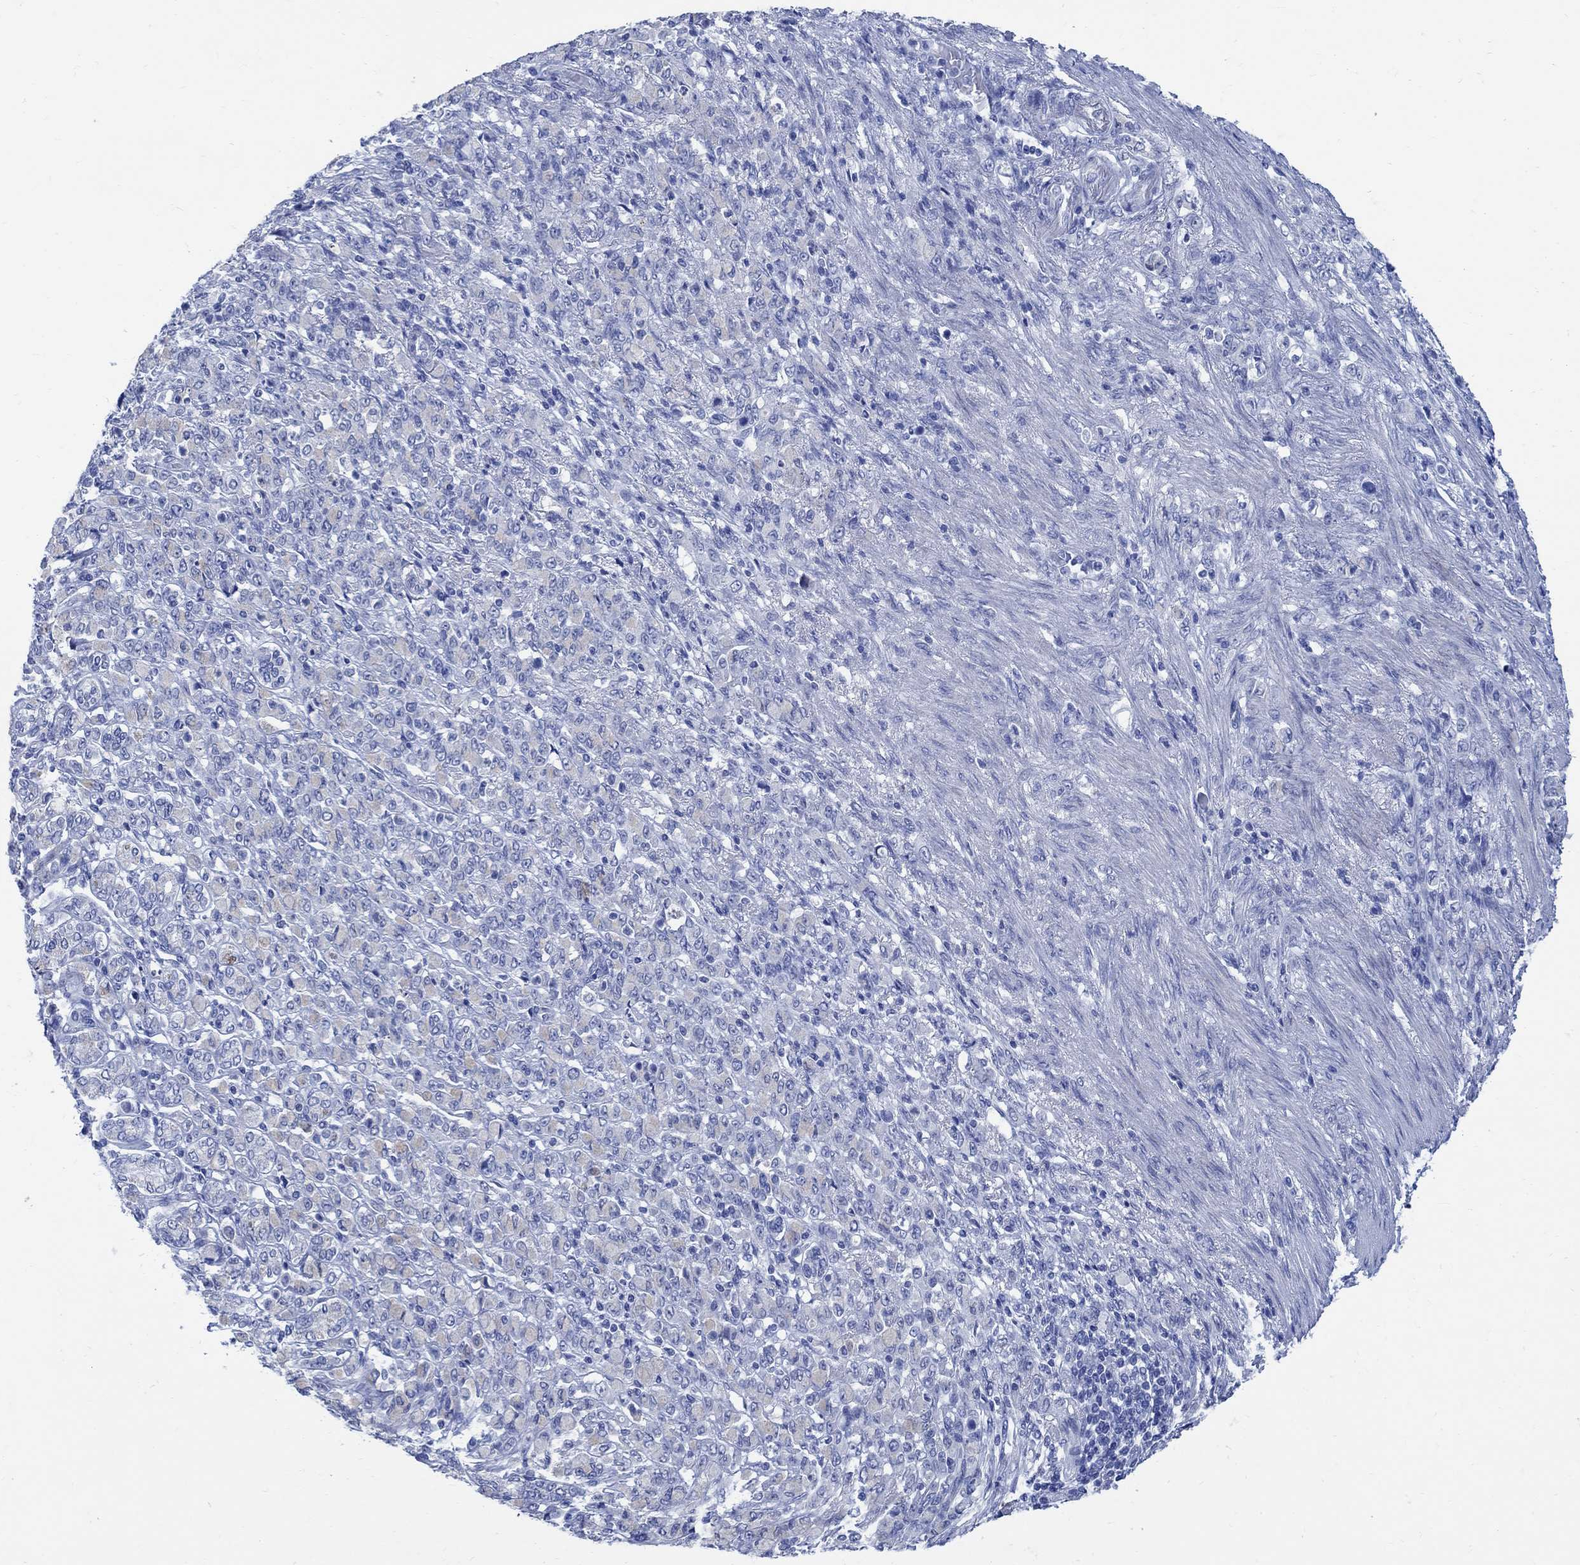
{"staining": {"intensity": "negative", "quantity": "none", "location": "none"}, "tissue": "stomach cancer", "cell_type": "Tumor cells", "image_type": "cancer", "snomed": [{"axis": "morphology", "description": "Normal tissue, NOS"}, {"axis": "morphology", "description": "Adenocarcinoma, NOS"}, {"axis": "topography", "description": "Stomach"}], "caption": "Human stomach cancer stained for a protein using IHC shows no expression in tumor cells.", "gene": "CAMK2N1", "patient": {"sex": "female", "age": 79}}